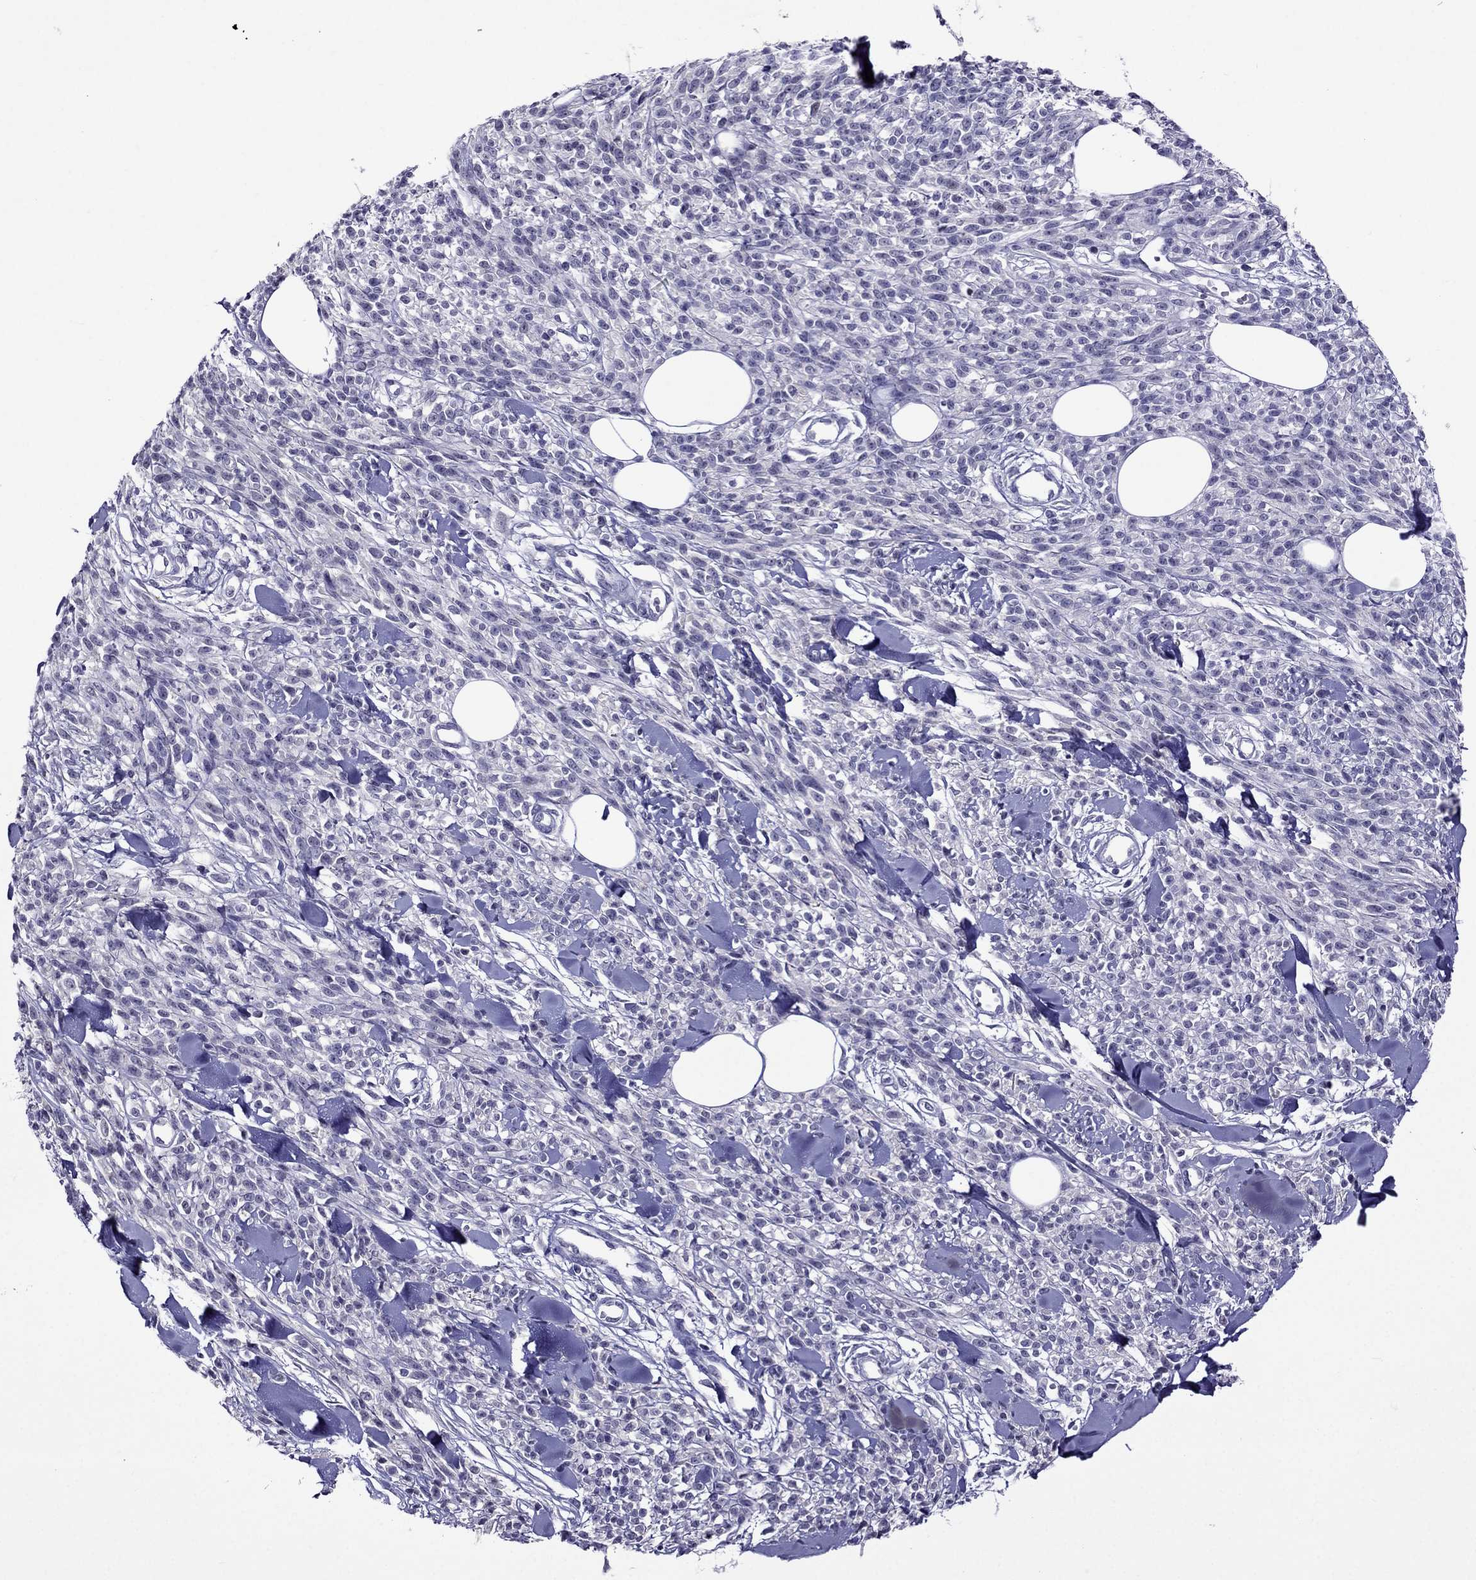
{"staining": {"intensity": "negative", "quantity": "none", "location": "none"}, "tissue": "melanoma", "cell_type": "Tumor cells", "image_type": "cancer", "snomed": [{"axis": "morphology", "description": "Malignant melanoma, NOS"}, {"axis": "topography", "description": "Skin"}, {"axis": "topography", "description": "Skin of trunk"}], "caption": "DAB immunohistochemical staining of human melanoma exhibits no significant expression in tumor cells.", "gene": "SPTBN4", "patient": {"sex": "male", "age": 74}}